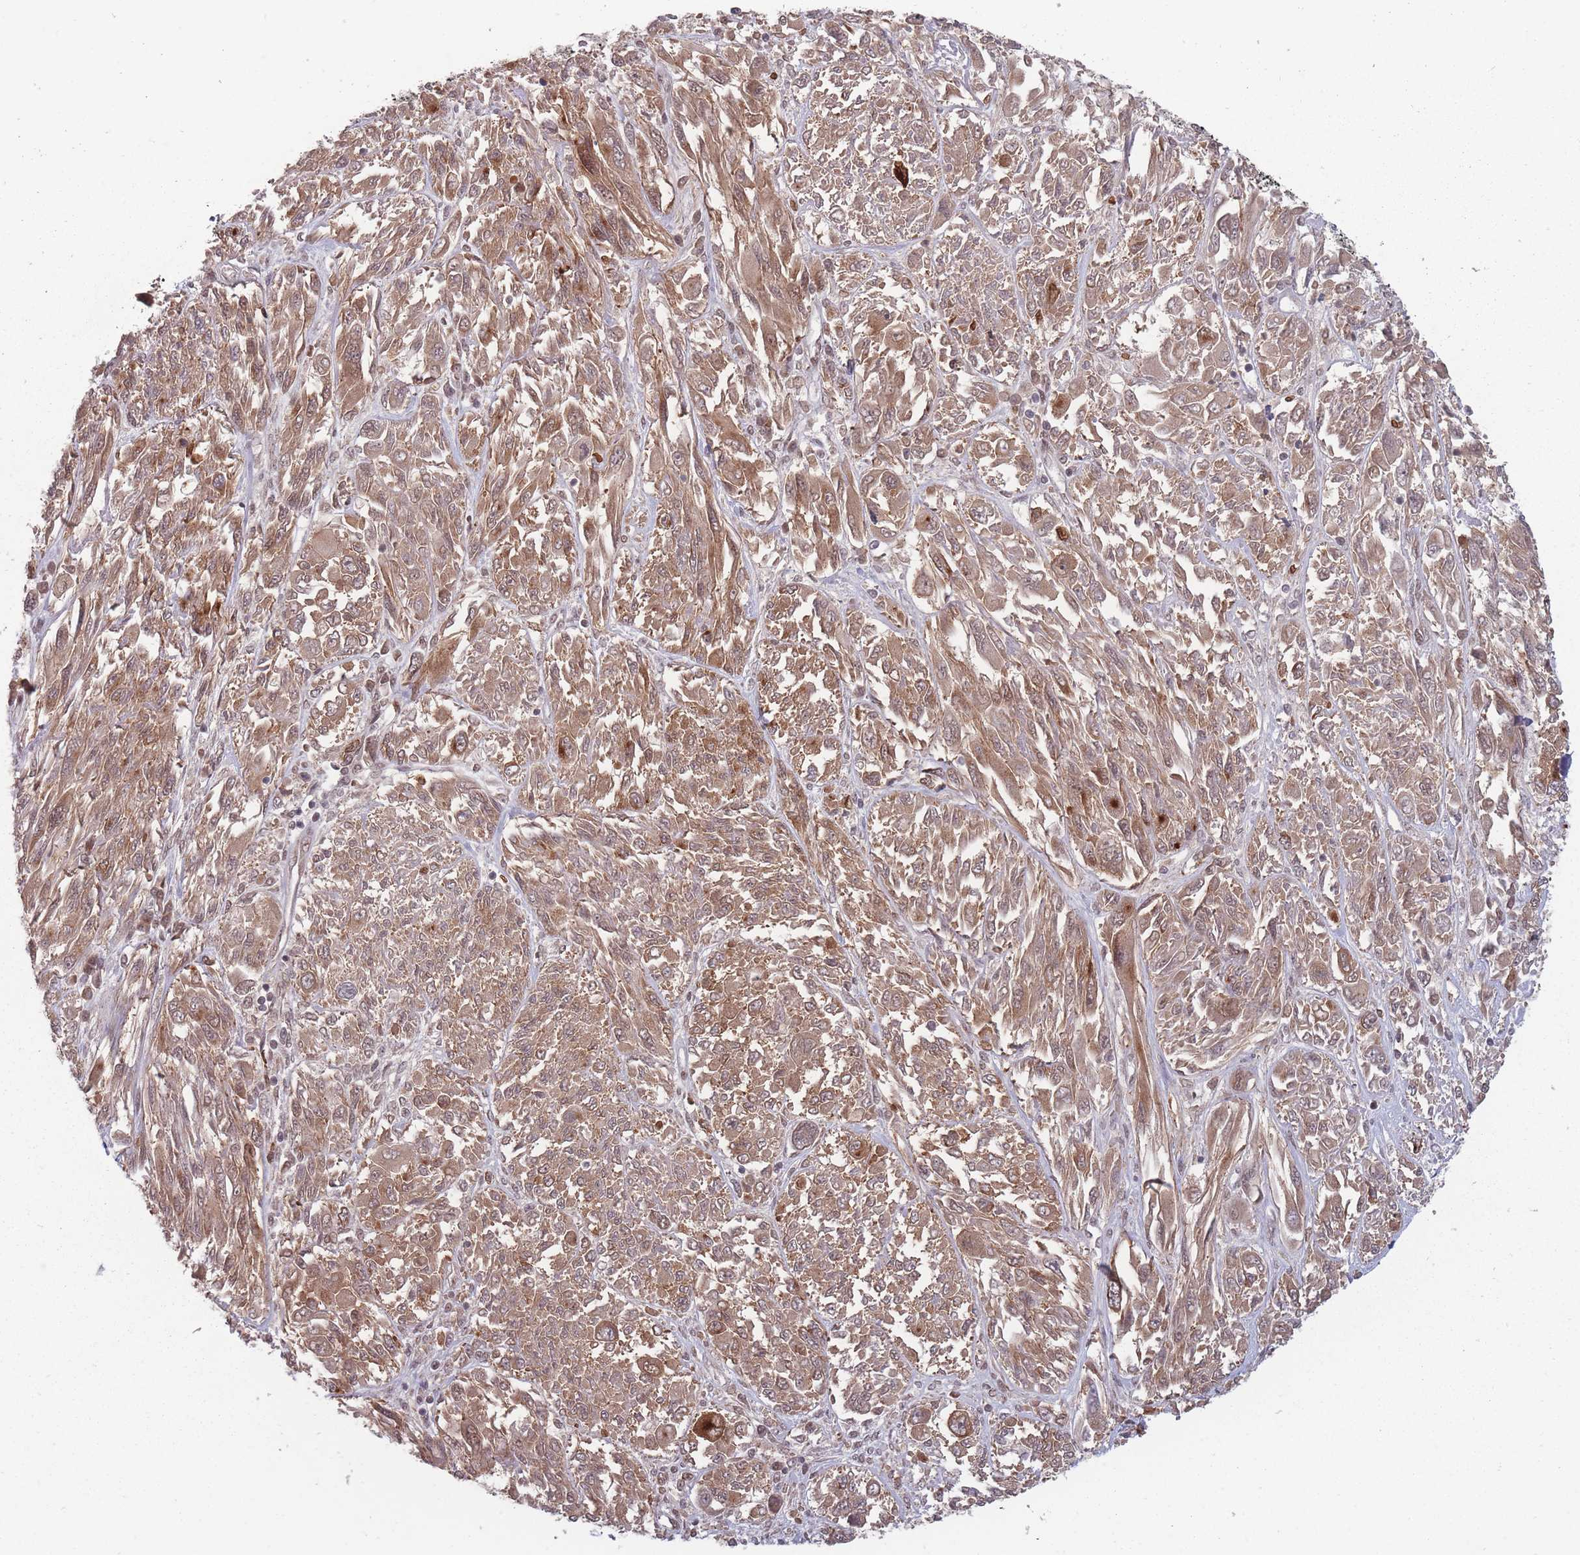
{"staining": {"intensity": "moderate", "quantity": ">75%", "location": "cytoplasmic/membranous,nuclear"}, "tissue": "melanoma", "cell_type": "Tumor cells", "image_type": "cancer", "snomed": [{"axis": "morphology", "description": "Malignant melanoma, NOS"}, {"axis": "topography", "description": "Skin"}], "caption": "Malignant melanoma stained with a protein marker displays moderate staining in tumor cells.", "gene": "TMED3", "patient": {"sex": "female", "age": 91}}